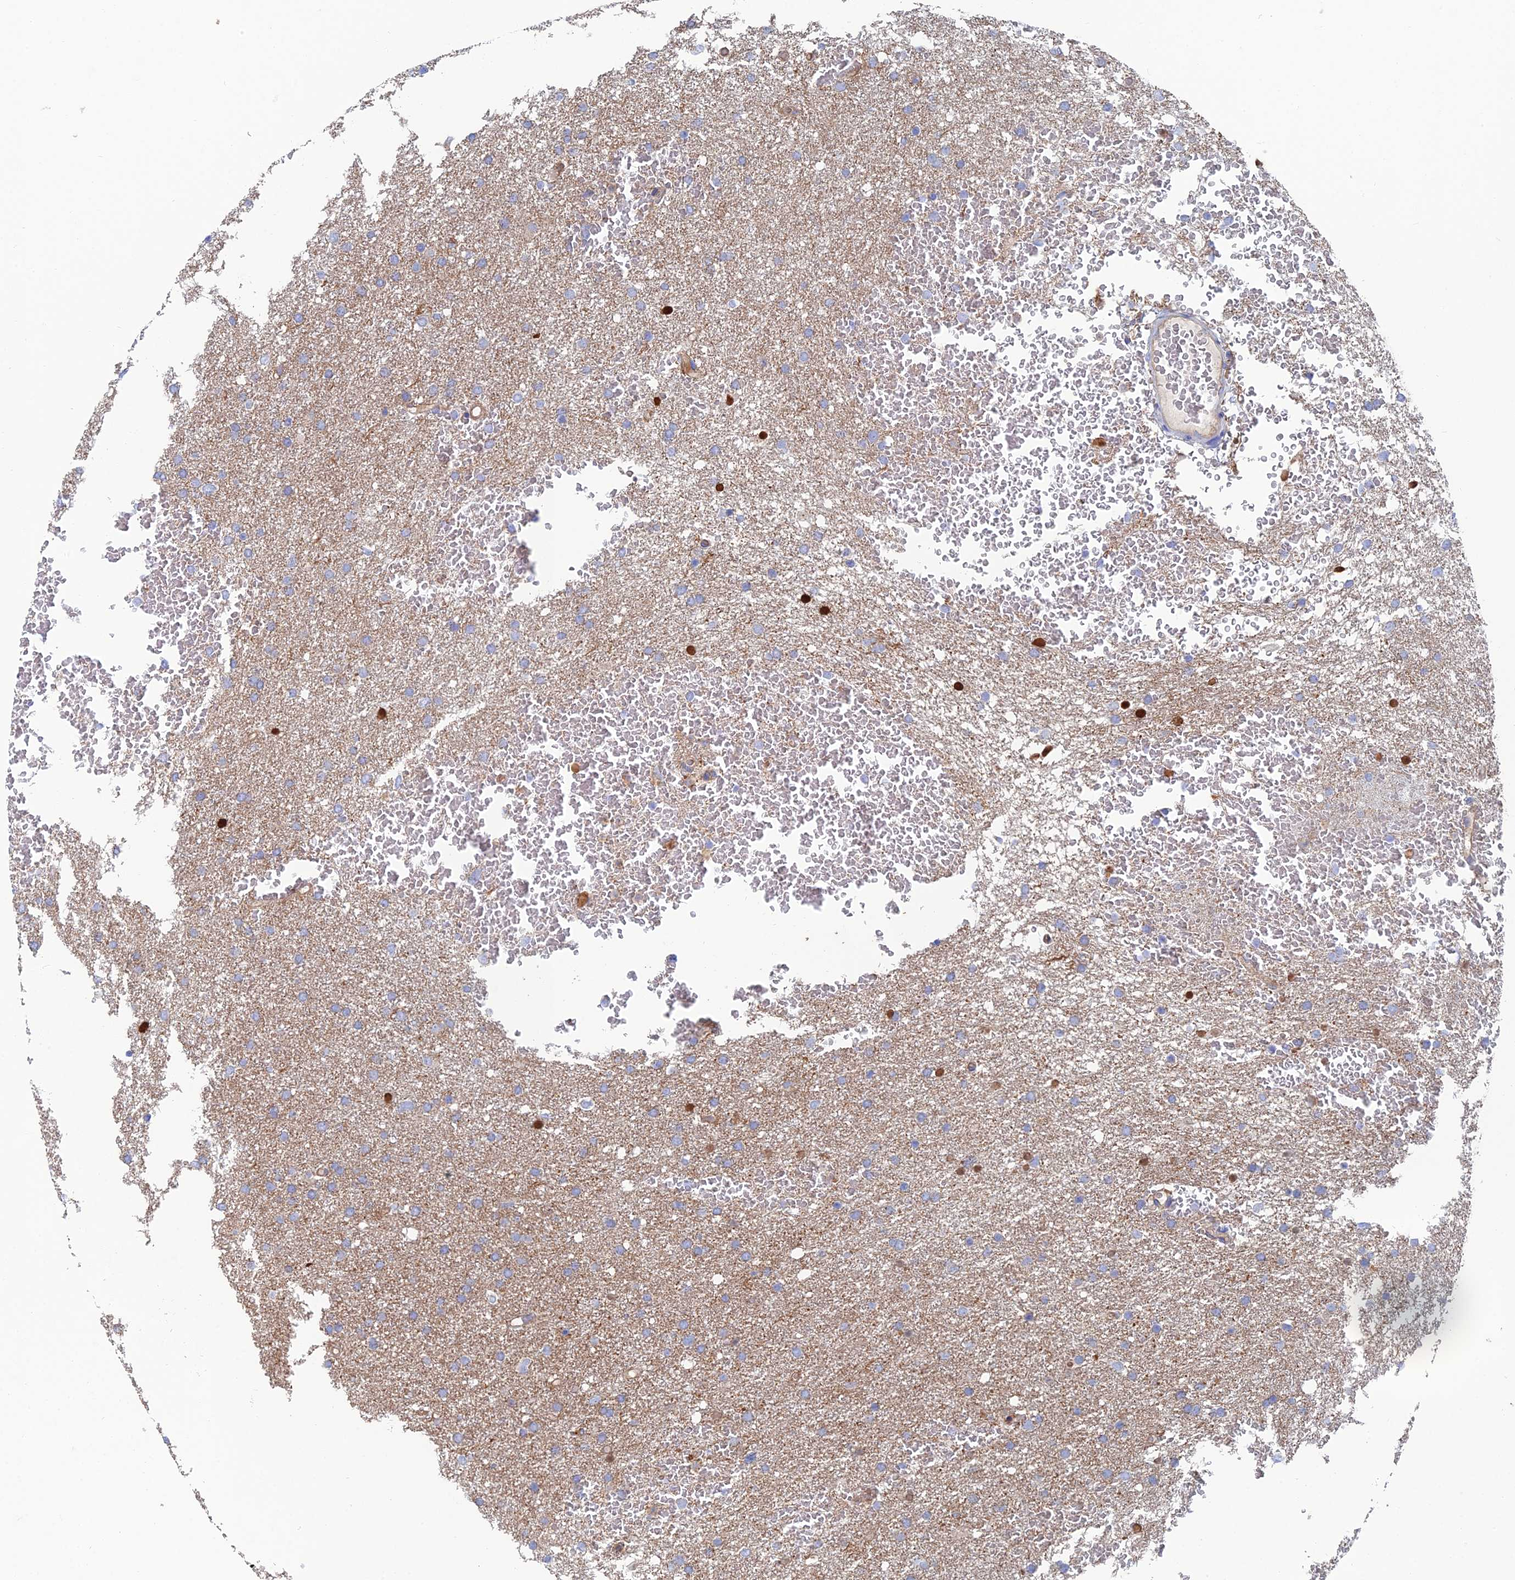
{"staining": {"intensity": "negative", "quantity": "none", "location": "none"}, "tissue": "glioma", "cell_type": "Tumor cells", "image_type": "cancer", "snomed": [{"axis": "morphology", "description": "Glioma, malignant, High grade"}, {"axis": "topography", "description": "Cerebral cortex"}], "caption": "Immunohistochemistry histopathology image of human malignant high-grade glioma stained for a protein (brown), which demonstrates no staining in tumor cells.", "gene": "SNX11", "patient": {"sex": "female", "age": 36}}